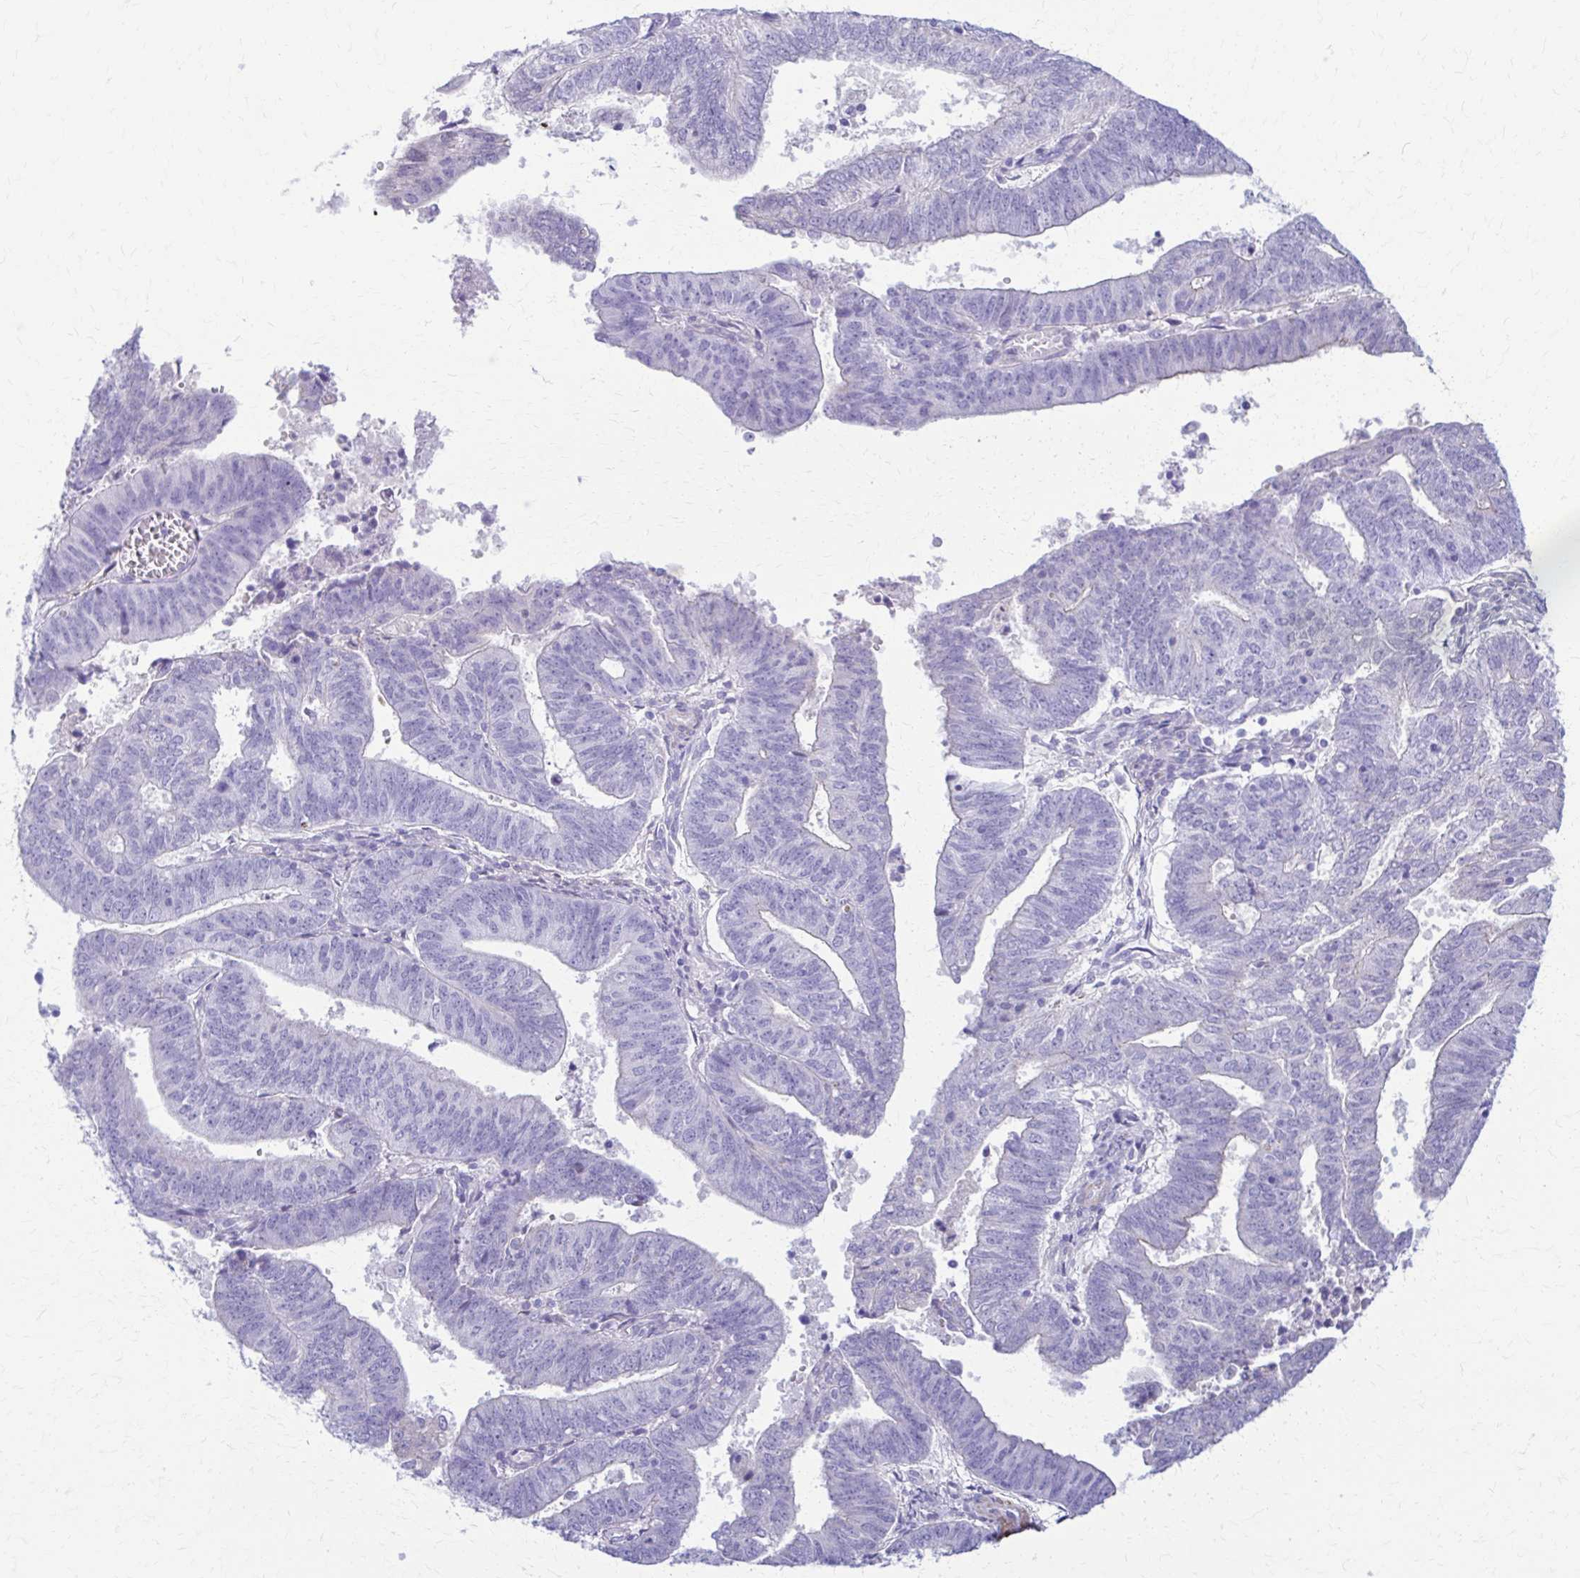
{"staining": {"intensity": "negative", "quantity": "none", "location": "none"}, "tissue": "endometrial cancer", "cell_type": "Tumor cells", "image_type": "cancer", "snomed": [{"axis": "morphology", "description": "Adenocarcinoma, NOS"}, {"axis": "topography", "description": "Endometrium"}], "caption": "Protein analysis of adenocarcinoma (endometrial) shows no significant staining in tumor cells.", "gene": "DSP", "patient": {"sex": "female", "age": 82}}